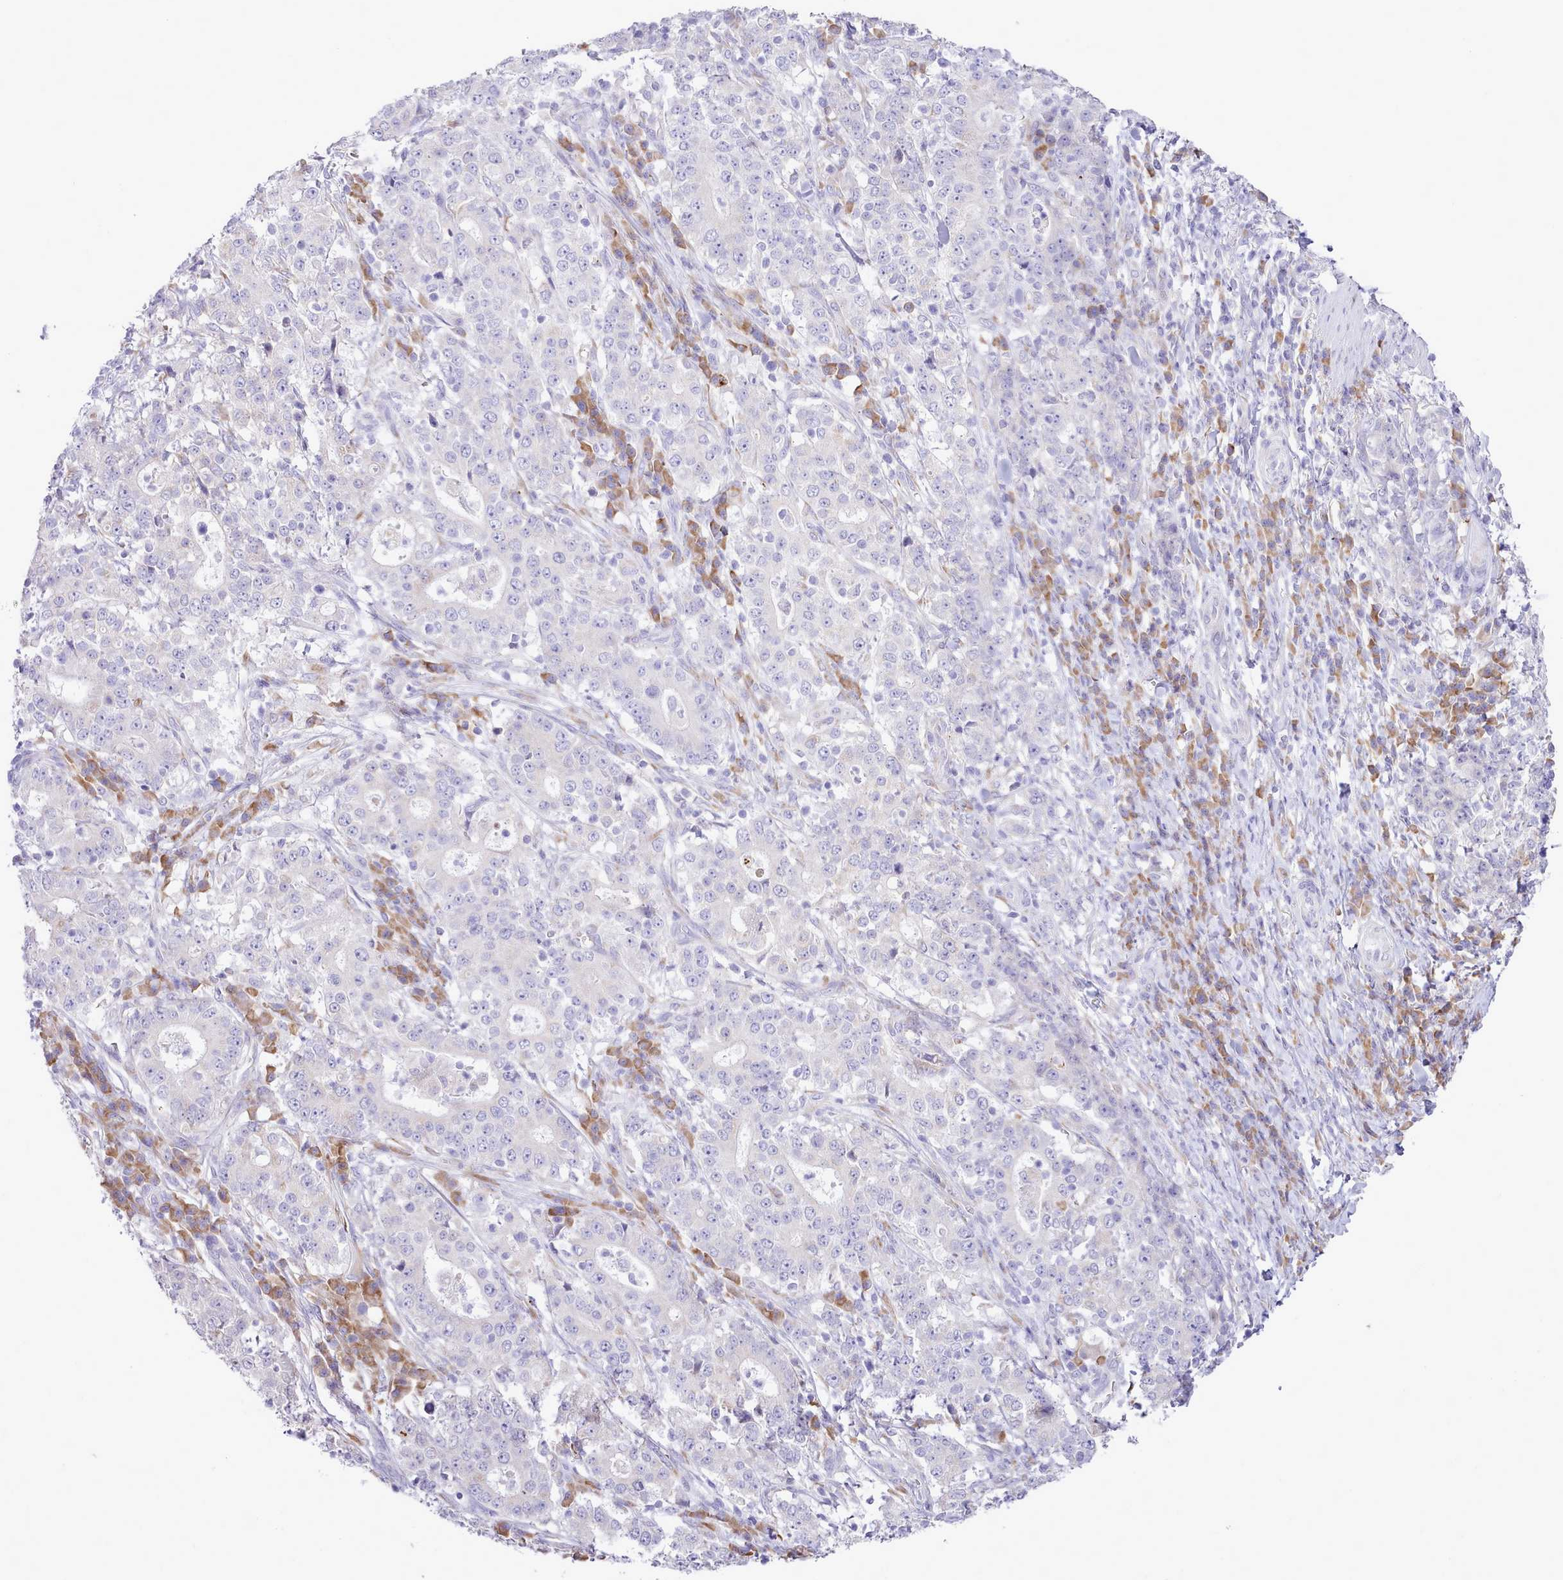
{"staining": {"intensity": "negative", "quantity": "none", "location": "none"}, "tissue": "stomach cancer", "cell_type": "Tumor cells", "image_type": "cancer", "snomed": [{"axis": "morphology", "description": "Normal tissue, NOS"}, {"axis": "morphology", "description": "Adenocarcinoma, NOS"}, {"axis": "topography", "description": "Stomach, upper"}, {"axis": "topography", "description": "Stomach"}], "caption": "Immunohistochemistry of human adenocarcinoma (stomach) reveals no staining in tumor cells.", "gene": "CCL1", "patient": {"sex": "male", "age": 59}}